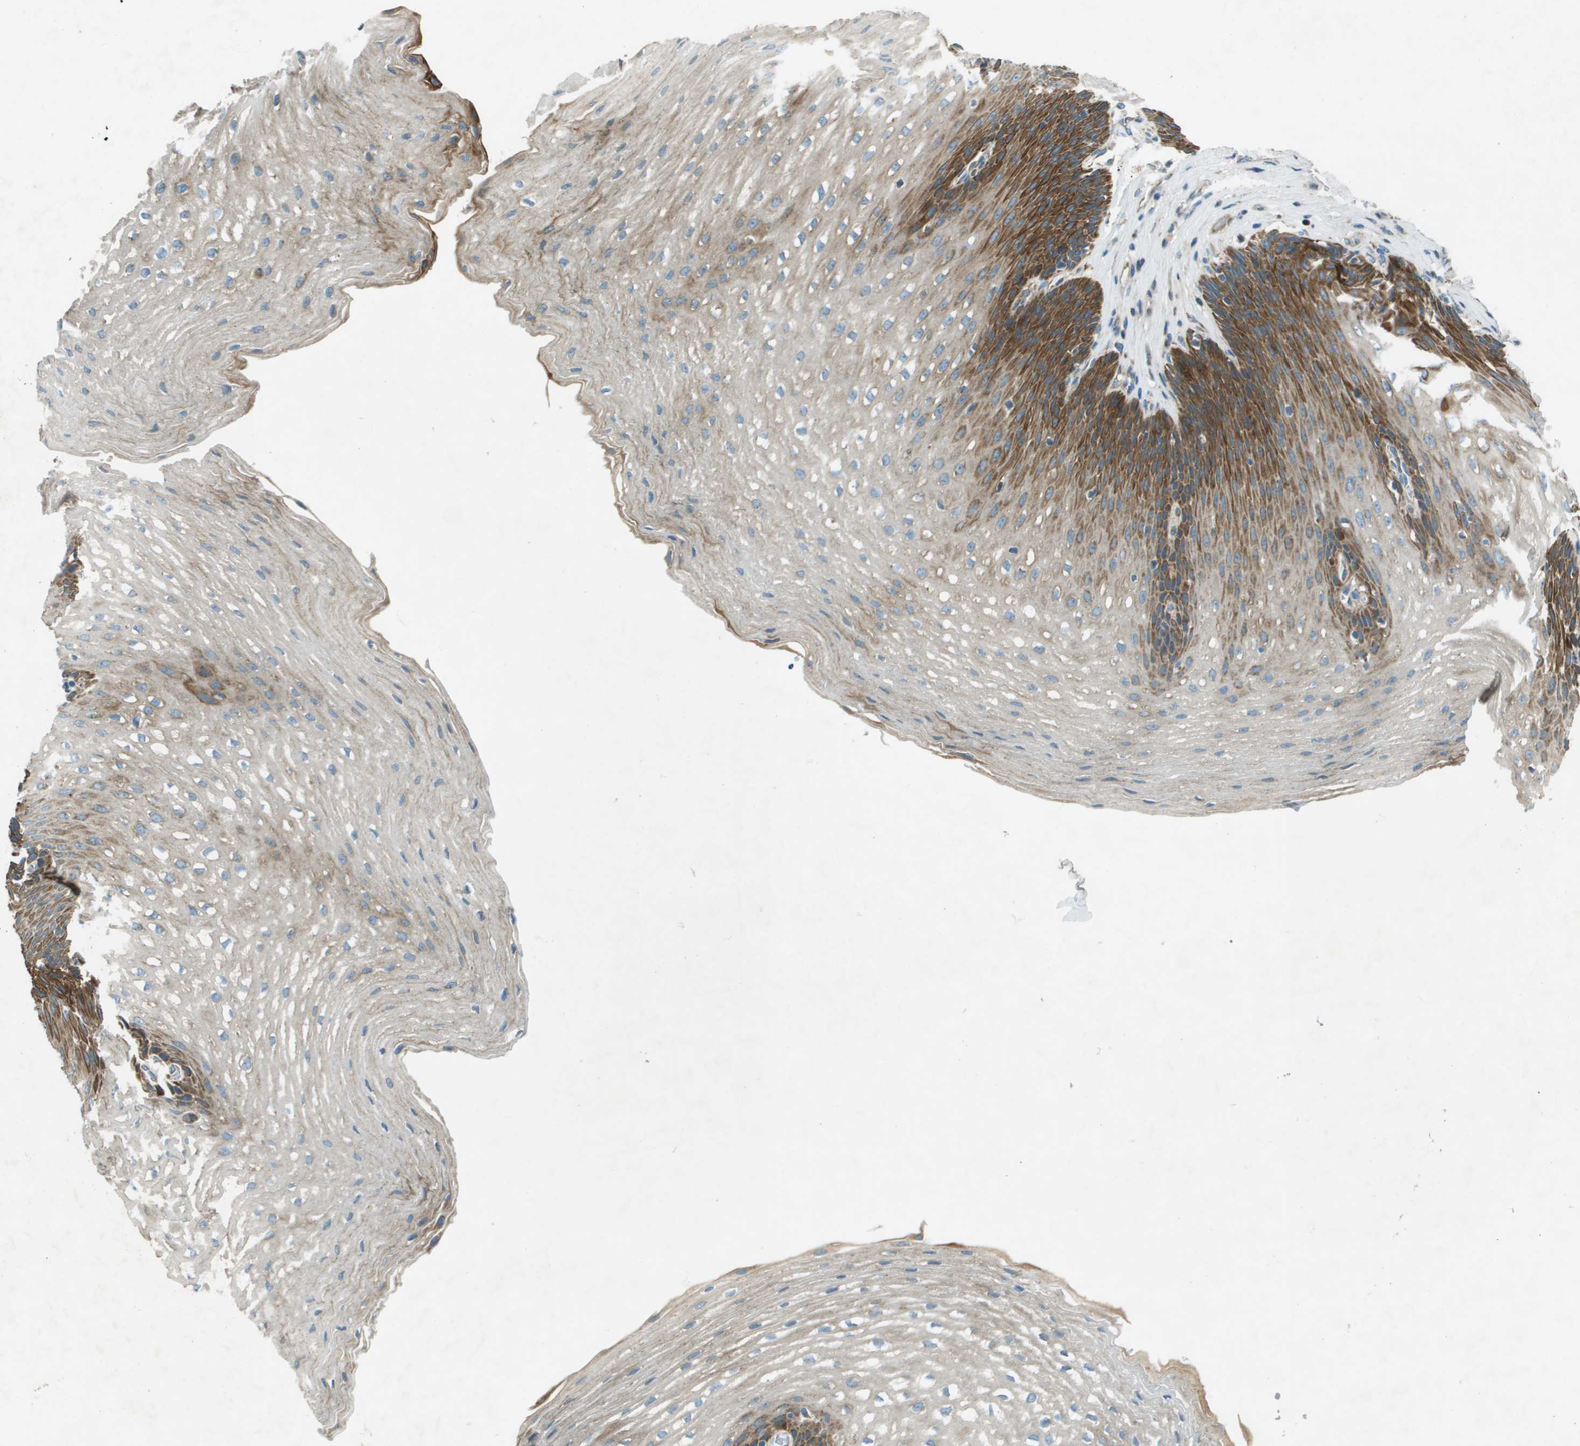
{"staining": {"intensity": "moderate", "quantity": "25%-75%", "location": "cytoplasmic/membranous"}, "tissue": "esophagus", "cell_type": "Squamous epithelial cells", "image_type": "normal", "snomed": [{"axis": "morphology", "description": "Normal tissue, NOS"}, {"axis": "topography", "description": "Esophagus"}], "caption": "Esophagus was stained to show a protein in brown. There is medium levels of moderate cytoplasmic/membranous positivity in about 25%-75% of squamous epithelial cells. The staining is performed using DAB (3,3'-diaminobenzidine) brown chromogen to label protein expression. The nuclei are counter-stained blue using hematoxylin.", "gene": "MIGA1", "patient": {"sex": "male", "age": 48}}